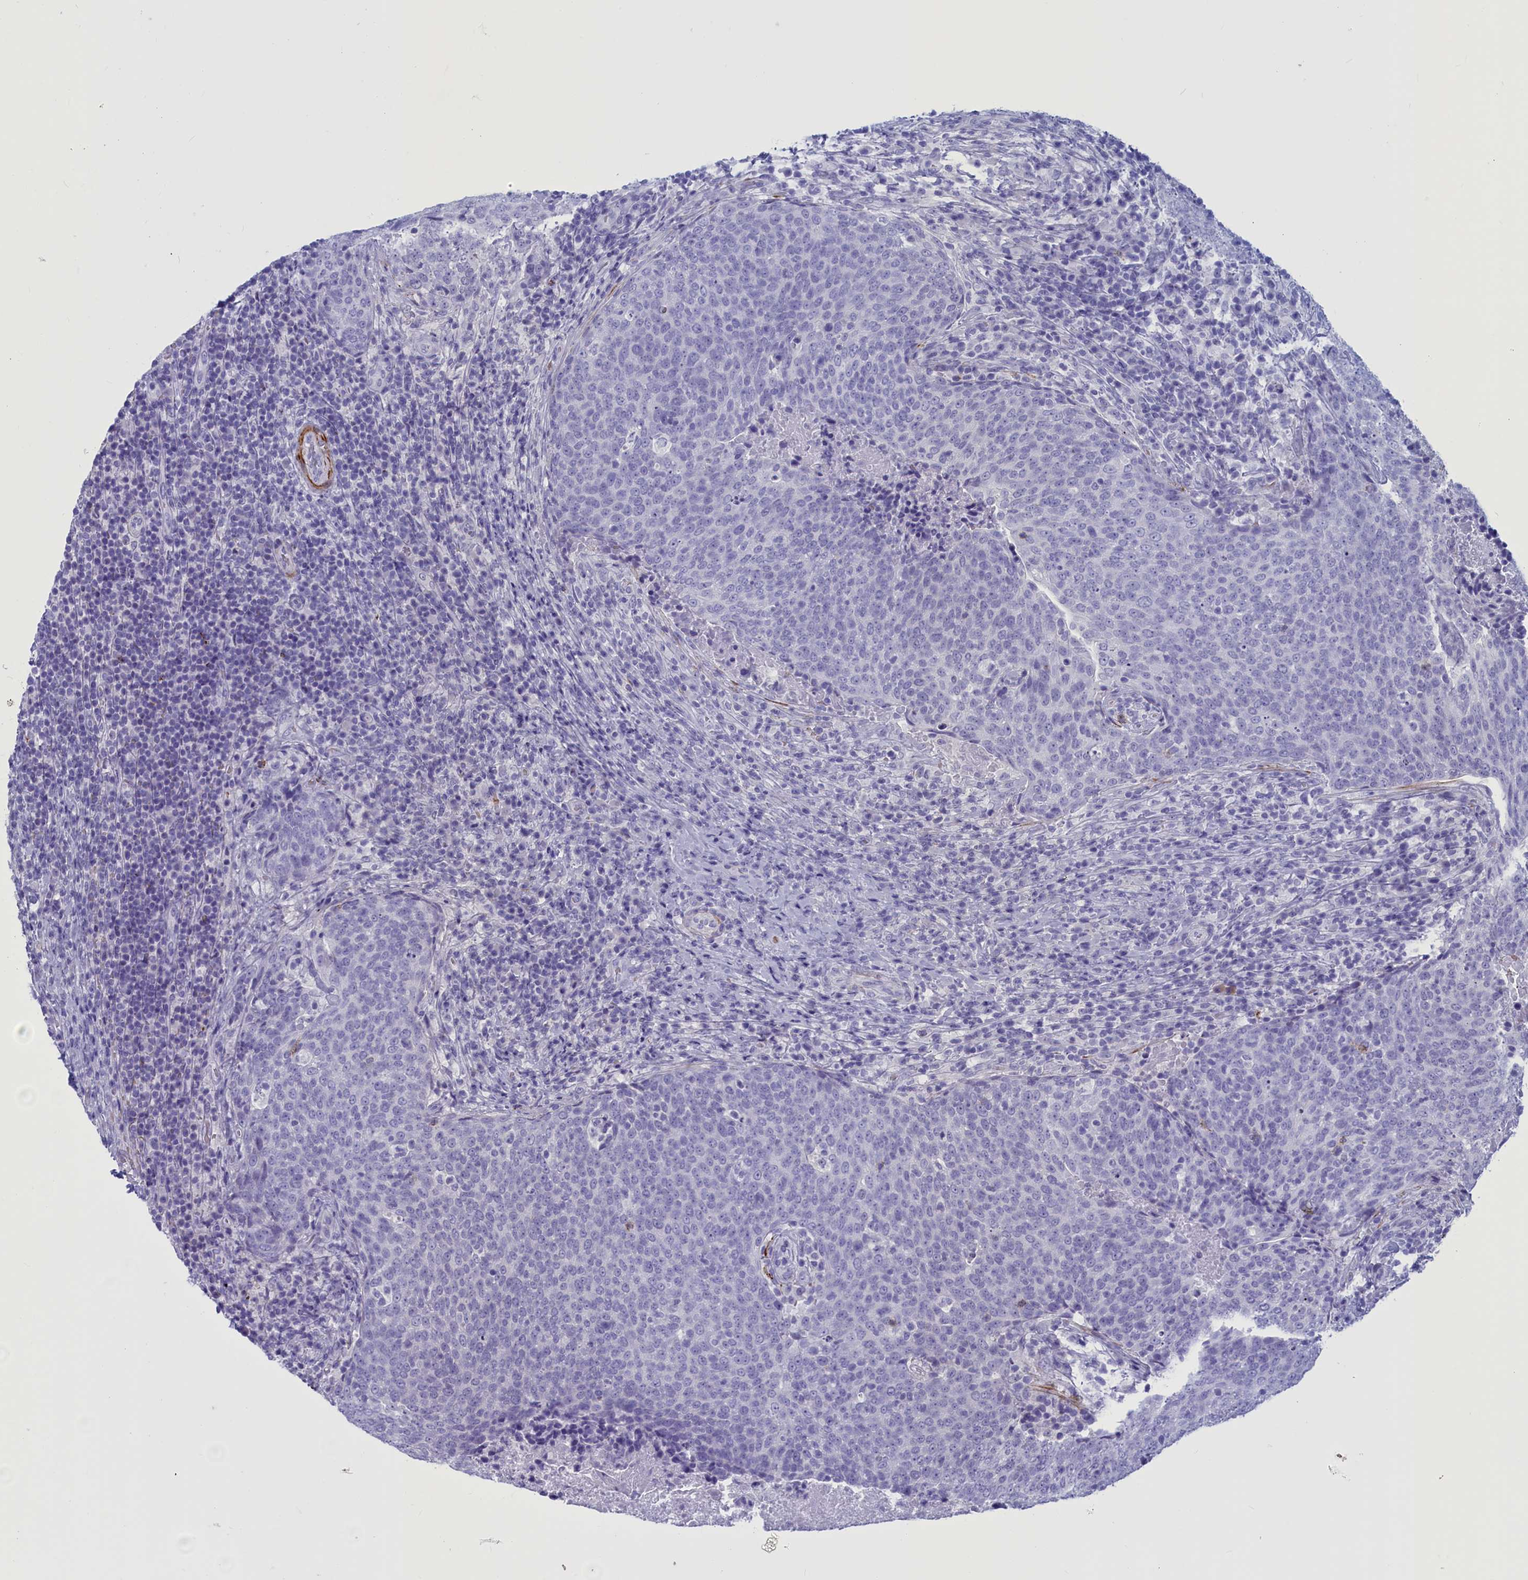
{"staining": {"intensity": "negative", "quantity": "none", "location": "none"}, "tissue": "head and neck cancer", "cell_type": "Tumor cells", "image_type": "cancer", "snomed": [{"axis": "morphology", "description": "Squamous cell carcinoma, NOS"}, {"axis": "morphology", "description": "Squamous cell carcinoma, metastatic, NOS"}, {"axis": "topography", "description": "Lymph node"}, {"axis": "topography", "description": "Head-Neck"}], "caption": "The immunohistochemistry histopathology image has no significant expression in tumor cells of squamous cell carcinoma (head and neck) tissue. (IHC, brightfield microscopy, high magnification).", "gene": "GAPDHS", "patient": {"sex": "male", "age": 62}}